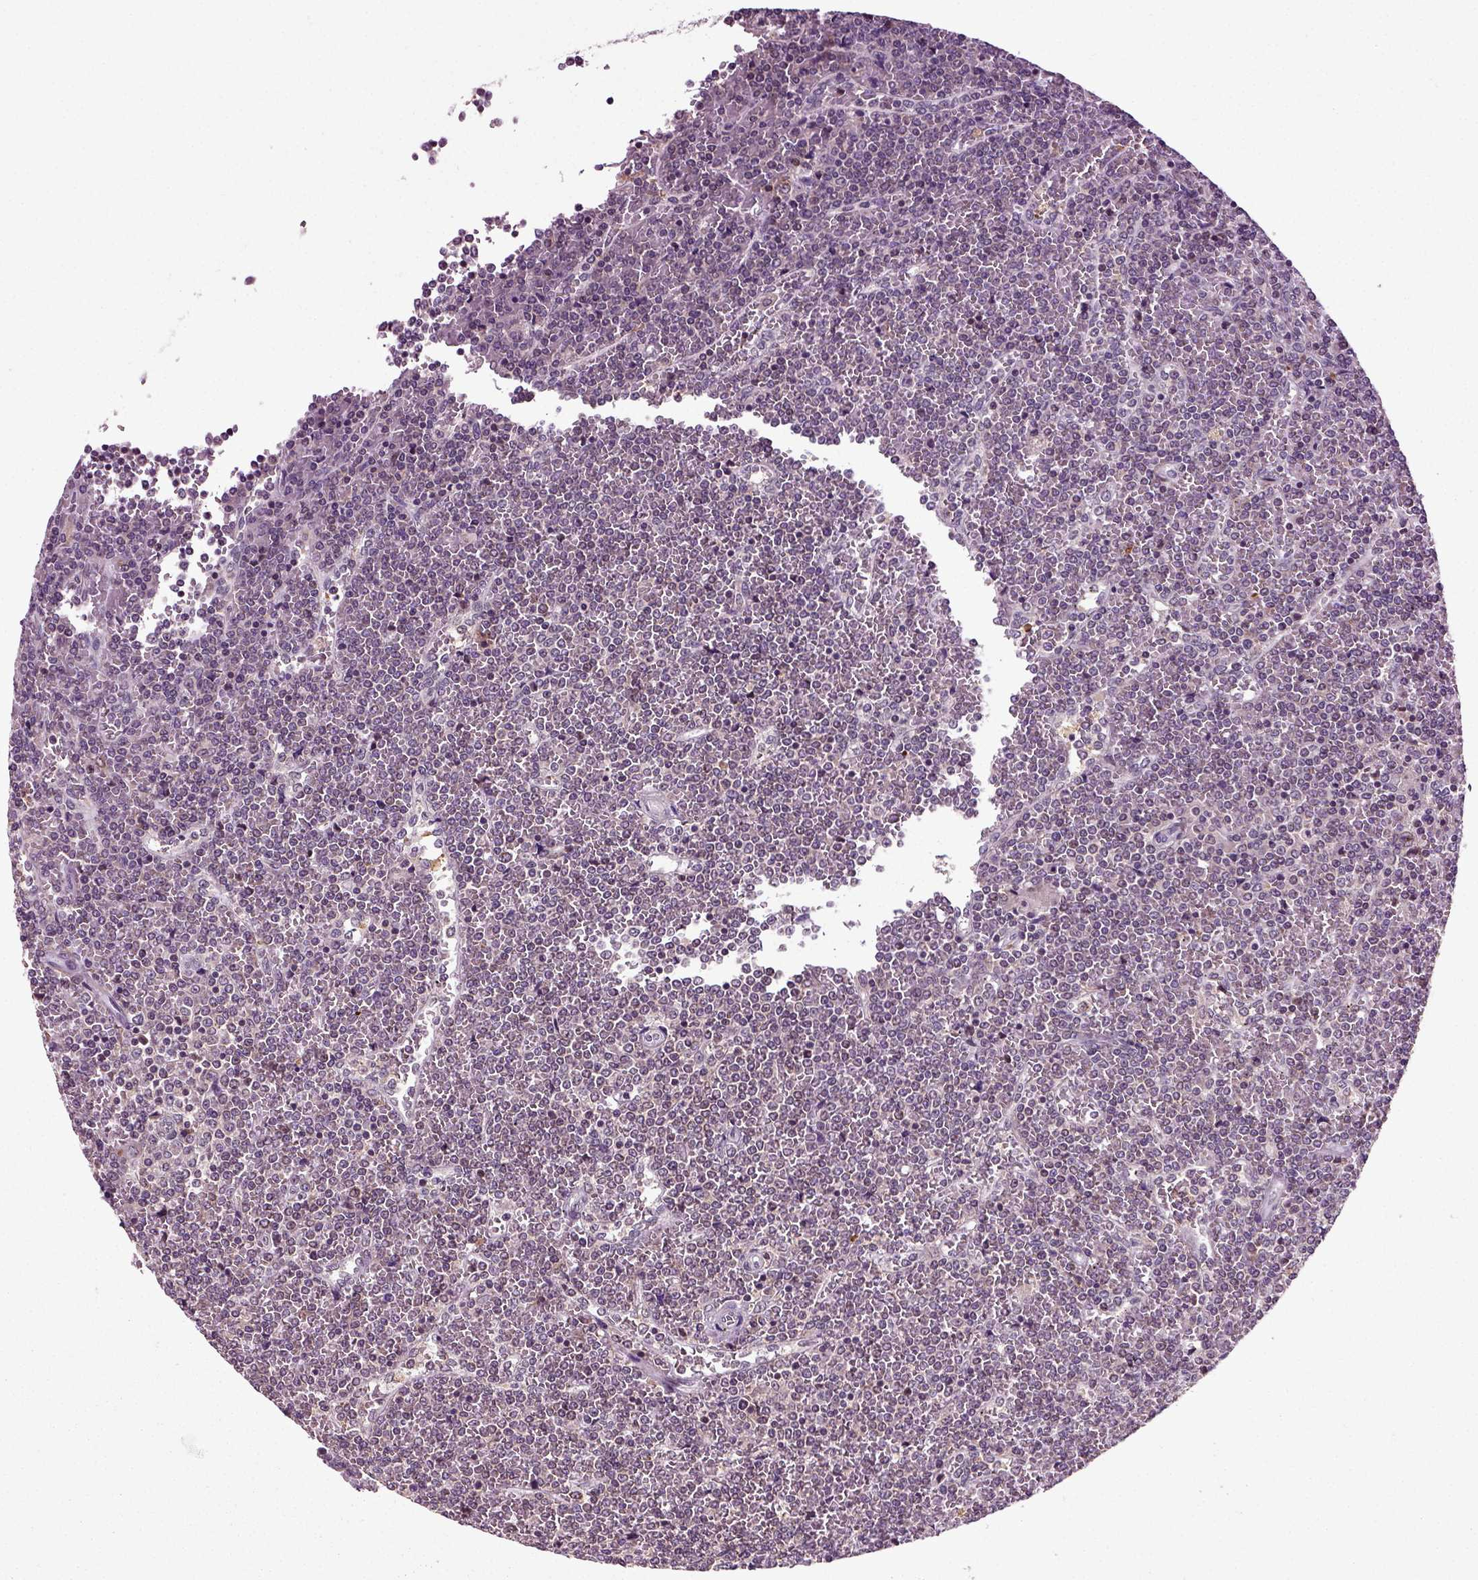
{"staining": {"intensity": "negative", "quantity": "none", "location": "none"}, "tissue": "lymphoma", "cell_type": "Tumor cells", "image_type": "cancer", "snomed": [{"axis": "morphology", "description": "Malignant lymphoma, non-Hodgkin's type, Low grade"}, {"axis": "topography", "description": "Spleen"}], "caption": "Immunohistochemistry photomicrograph of human lymphoma stained for a protein (brown), which reveals no expression in tumor cells.", "gene": "KNSTRN", "patient": {"sex": "female", "age": 19}}